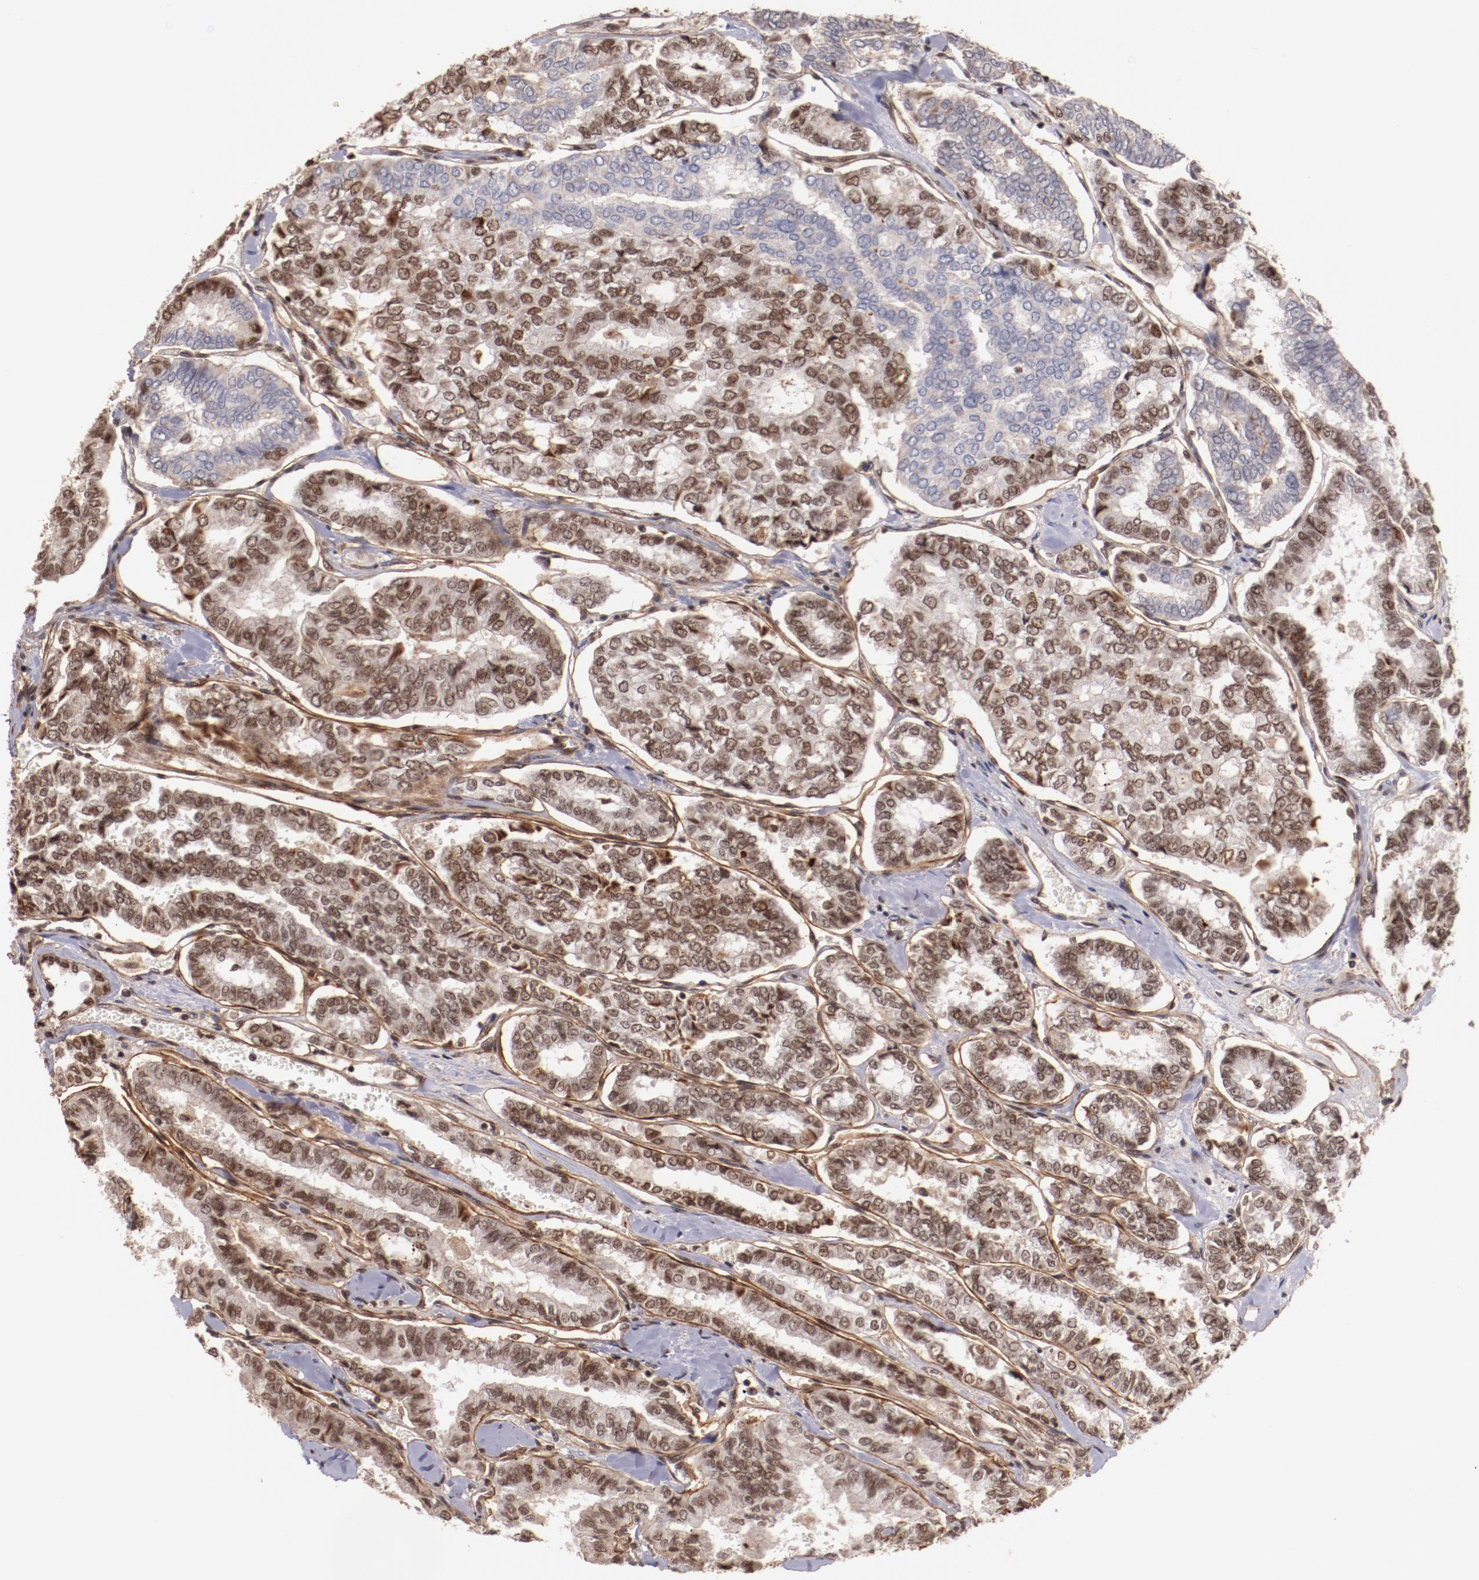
{"staining": {"intensity": "moderate", "quantity": ">75%", "location": "nuclear"}, "tissue": "thyroid cancer", "cell_type": "Tumor cells", "image_type": "cancer", "snomed": [{"axis": "morphology", "description": "Papillary adenocarcinoma, NOS"}, {"axis": "topography", "description": "Thyroid gland"}], "caption": "A histopathology image of thyroid cancer stained for a protein exhibits moderate nuclear brown staining in tumor cells. Ihc stains the protein of interest in brown and the nuclei are stained blue.", "gene": "STAG2", "patient": {"sex": "female", "age": 35}}